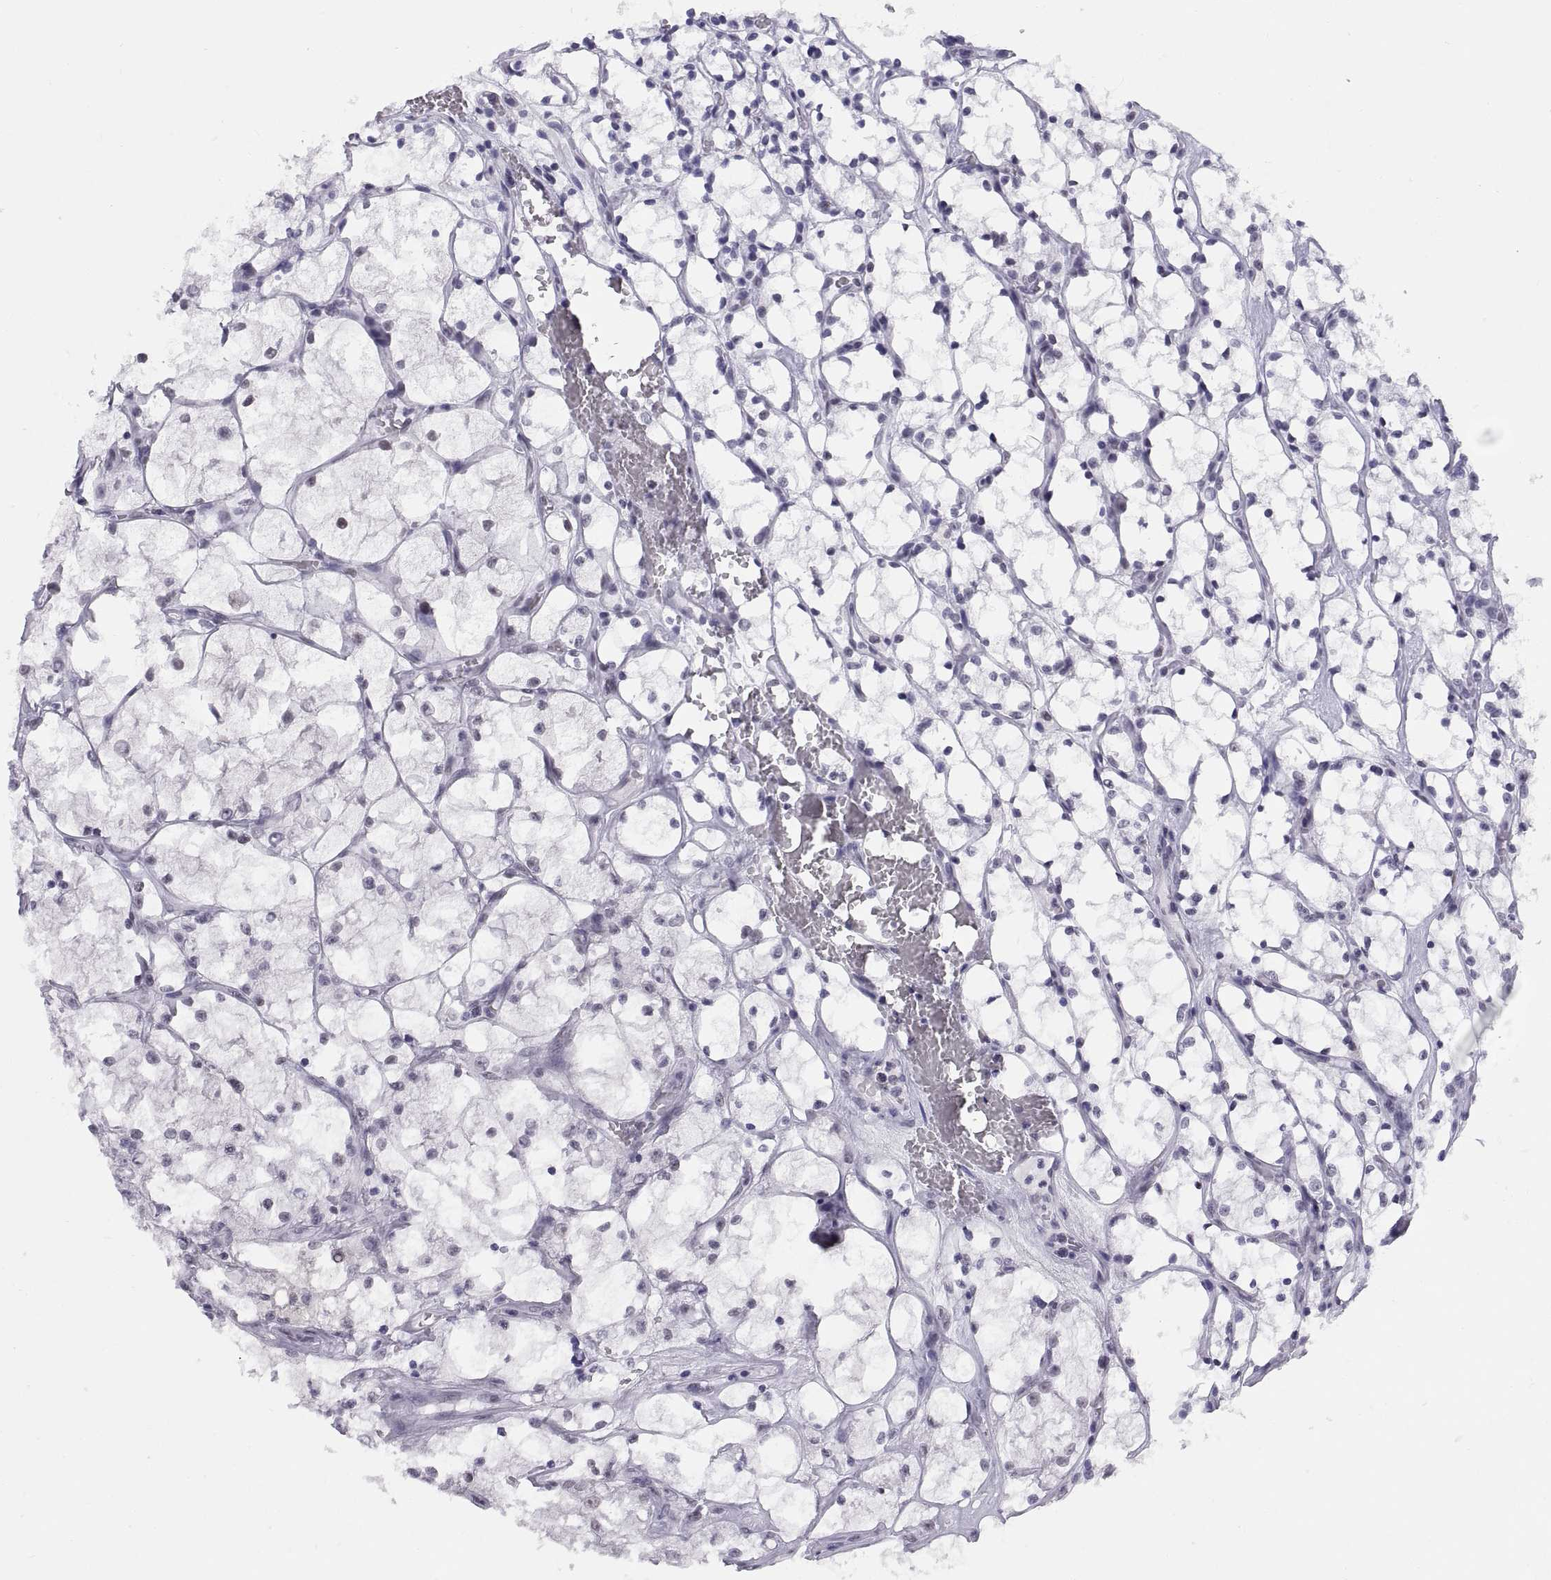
{"staining": {"intensity": "negative", "quantity": "none", "location": "none"}, "tissue": "renal cancer", "cell_type": "Tumor cells", "image_type": "cancer", "snomed": [{"axis": "morphology", "description": "Adenocarcinoma, NOS"}, {"axis": "topography", "description": "Kidney"}], "caption": "Tumor cells show no significant protein staining in adenocarcinoma (renal). Nuclei are stained in blue.", "gene": "NEUROD6", "patient": {"sex": "female", "age": 69}}